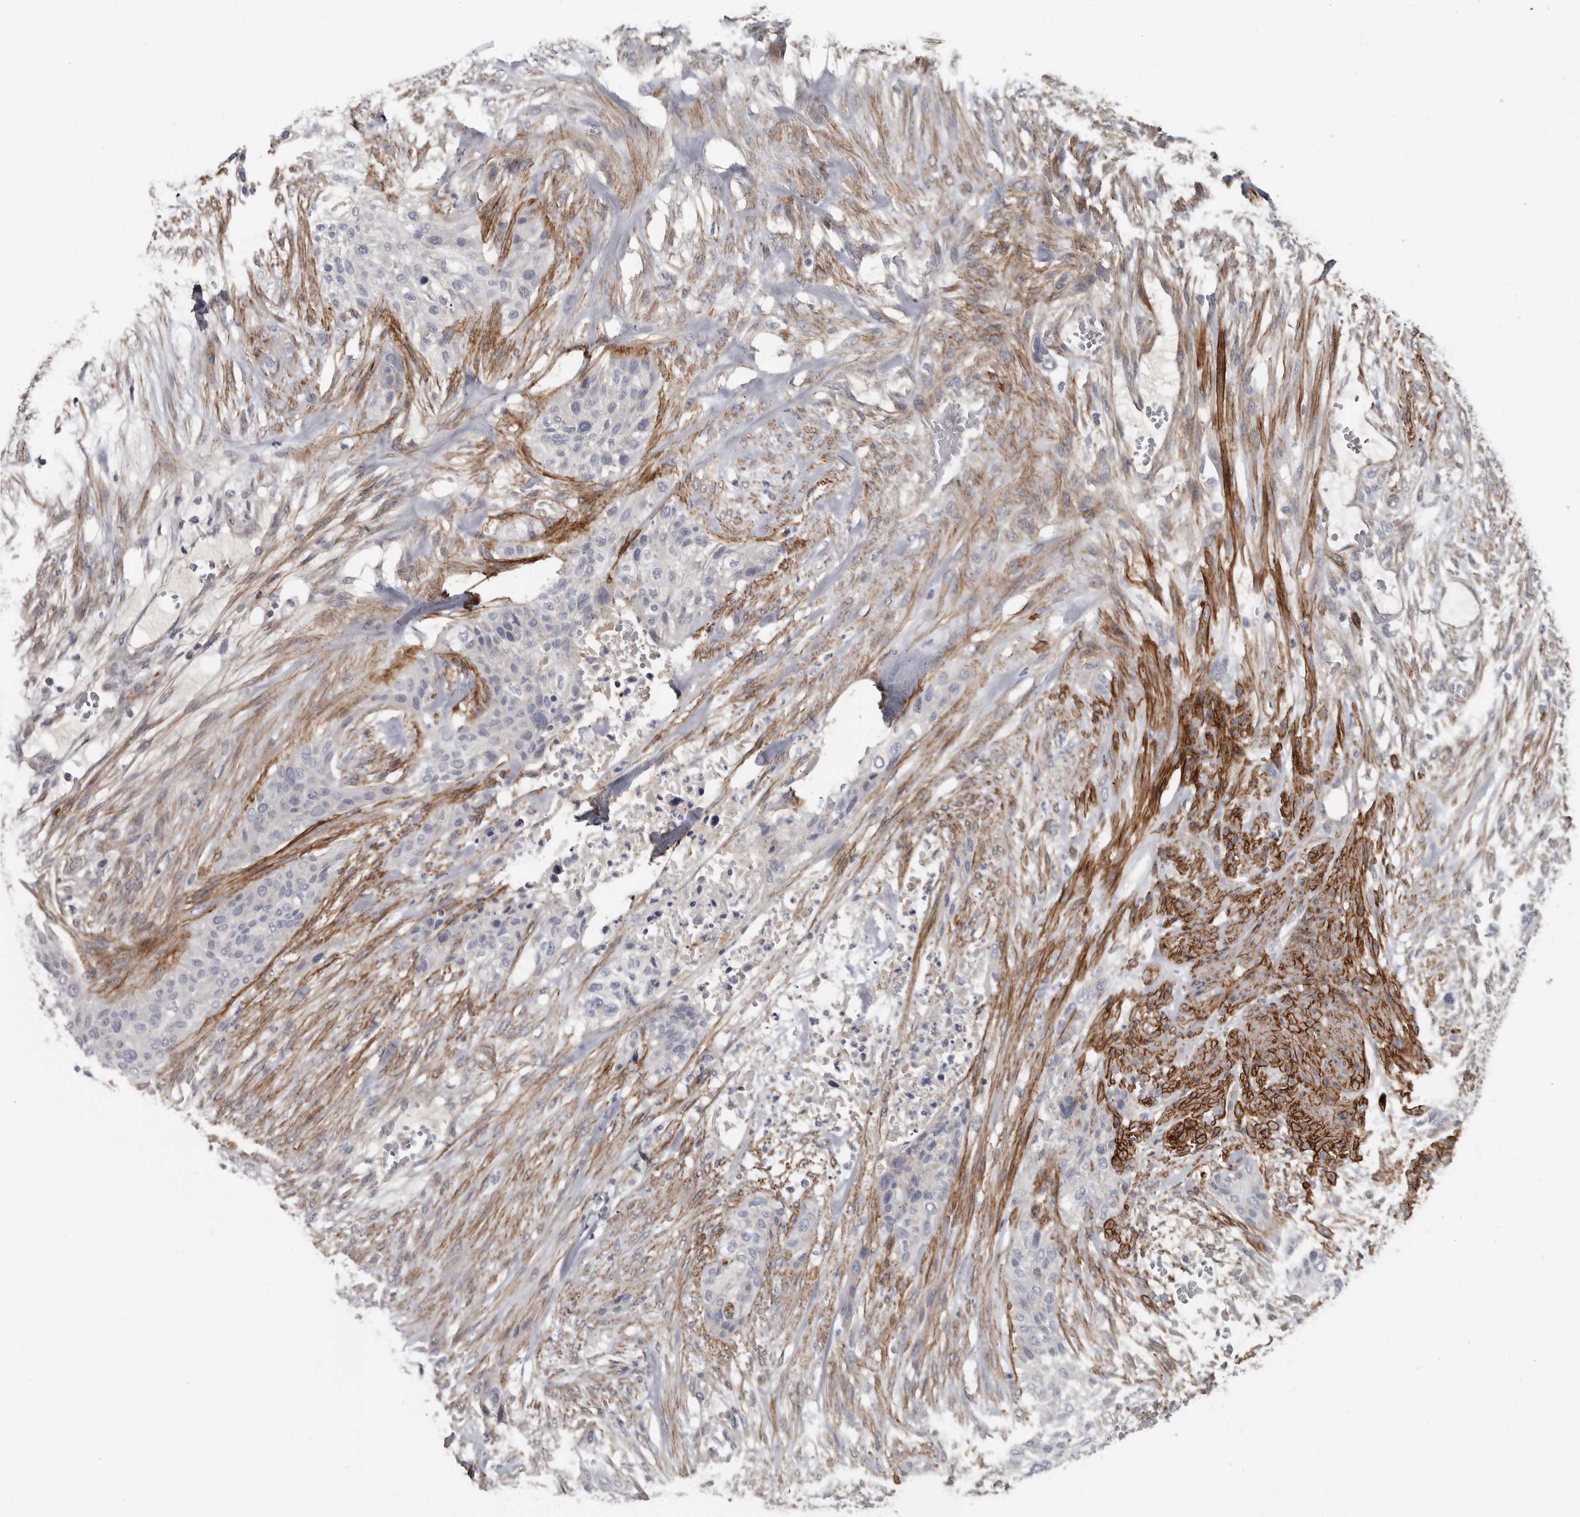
{"staining": {"intensity": "negative", "quantity": "none", "location": "none"}, "tissue": "urothelial cancer", "cell_type": "Tumor cells", "image_type": "cancer", "snomed": [{"axis": "morphology", "description": "Urothelial carcinoma, High grade"}, {"axis": "topography", "description": "Urinary bladder"}], "caption": "Immunohistochemical staining of urothelial cancer shows no significant positivity in tumor cells.", "gene": "ZNF114", "patient": {"sex": "male", "age": 35}}